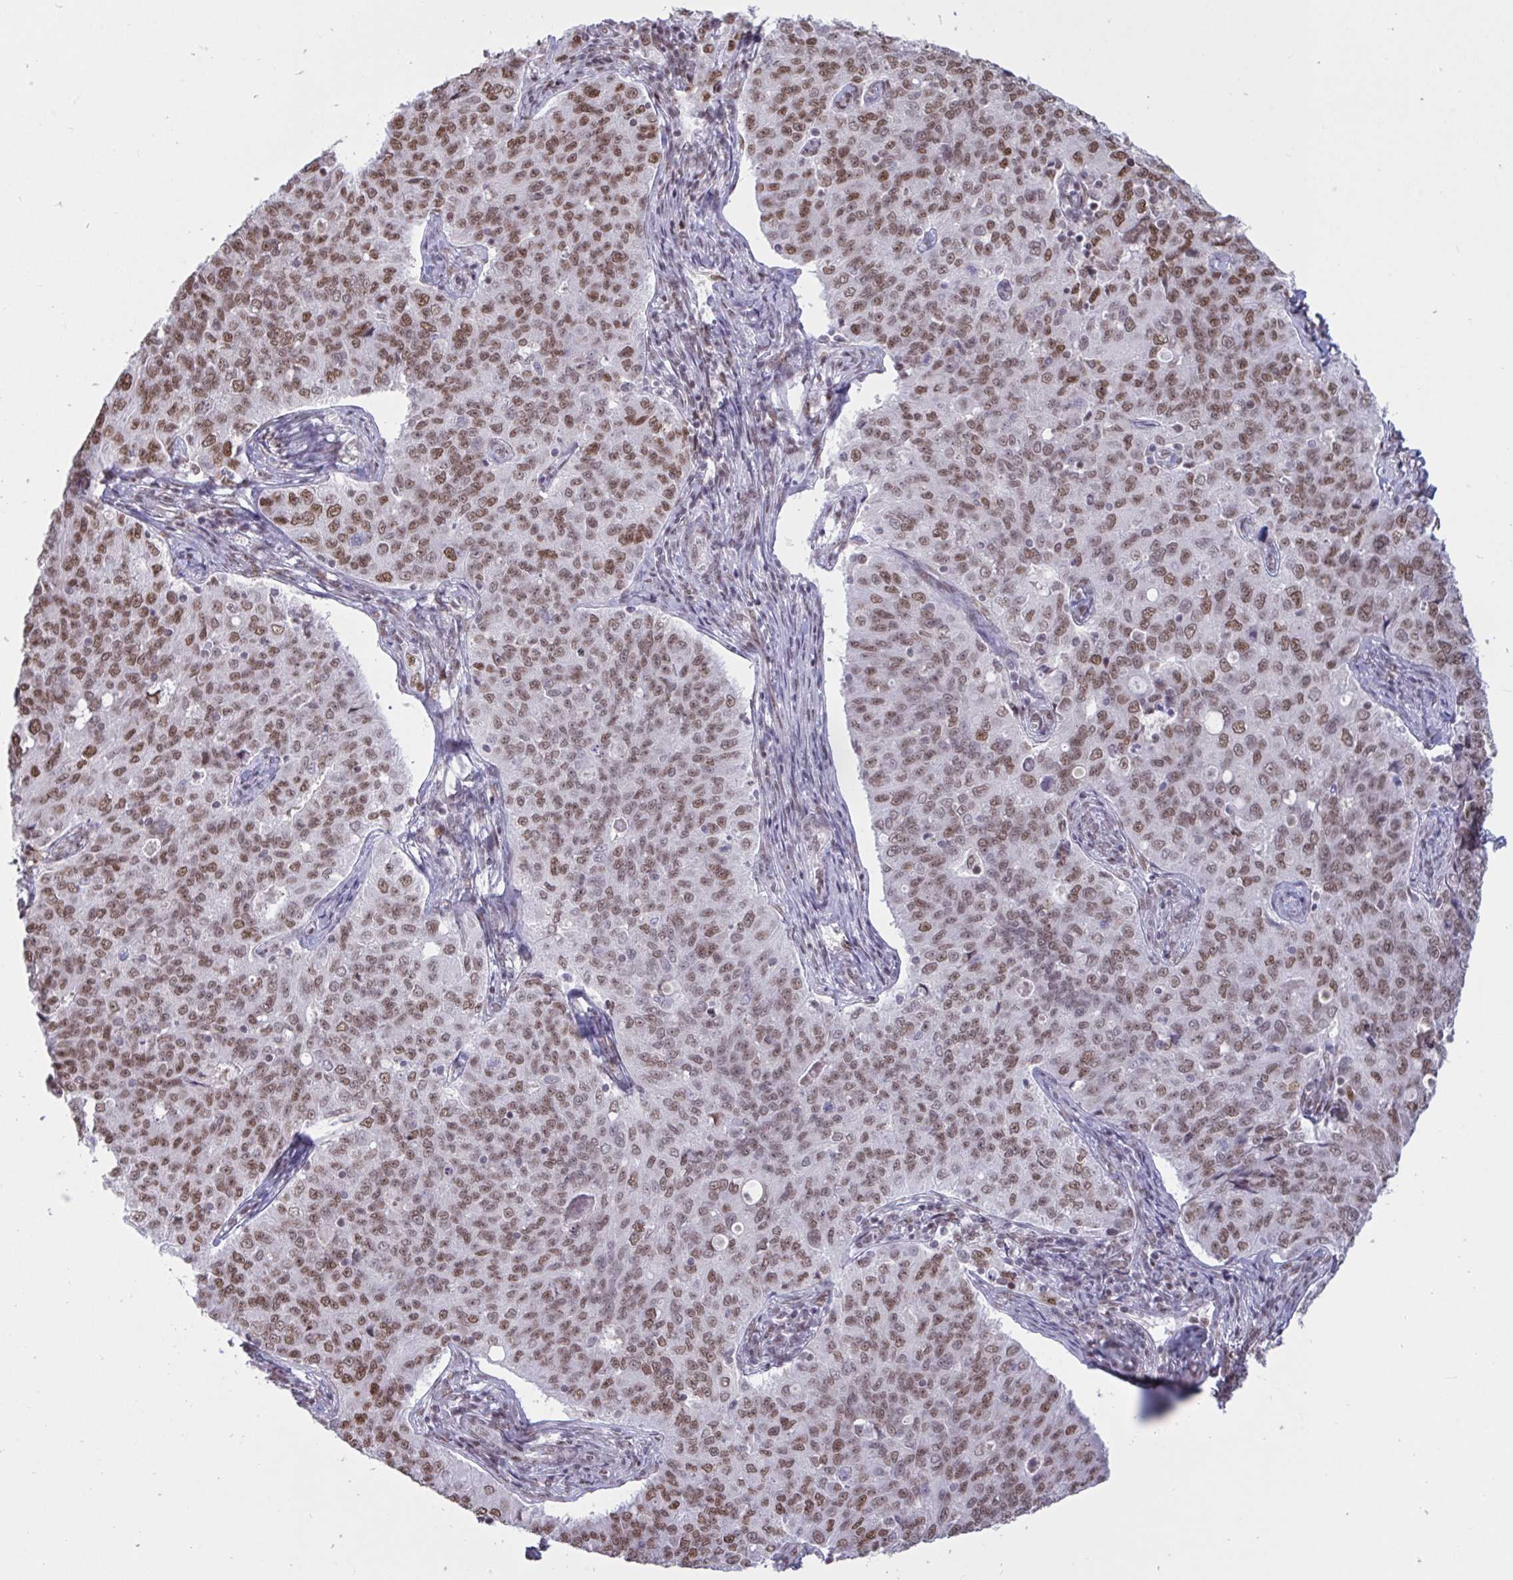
{"staining": {"intensity": "moderate", "quantity": ">75%", "location": "nuclear"}, "tissue": "endometrial cancer", "cell_type": "Tumor cells", "image_type": "cancer", "snomed": [{"axis": "morphology", "description": "Adenocarcinoma, NOS"}, {"axis": "topography", "description": "Endometrium"}], "caption": "DAB (3,3'-diaminobenzidine) immunohistochemical staining of human endometrial cancer (adenocarcinoma) shows moderate nuclear protein expression in about >75% of tumor cells.", "gene": "CBFA2T2", "patient": {"sex": "female", "age": 43}}